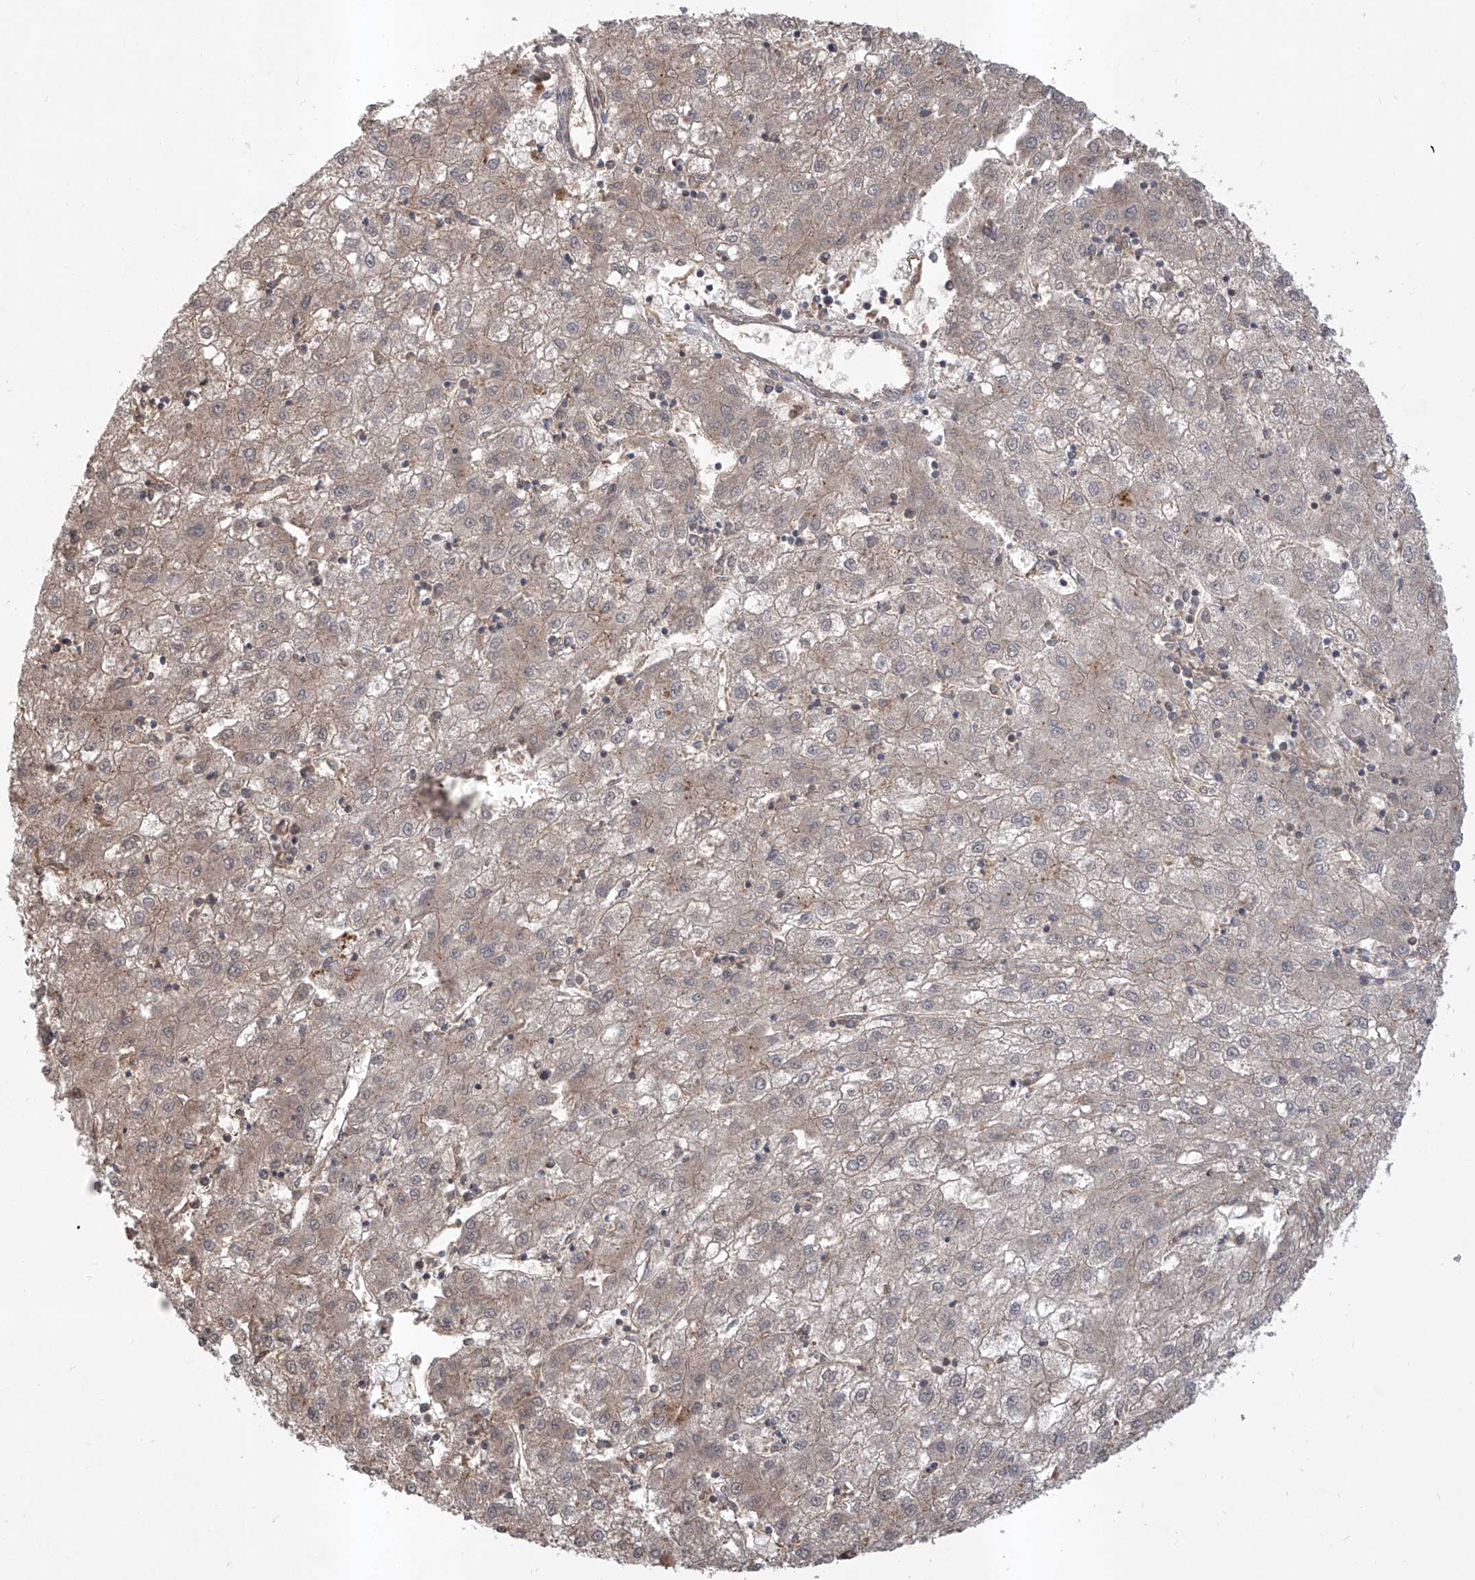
{"staining": {"intensity": "weak", "quantity": "<25%", "location": "cytoplasmic/membranous"}, "tissue": "liver cancer", "cell_type": "Tumor cells", "image_type": "cancer", "snomed": [{"axis": "morphology", "description": "Carcinoma, Hepatocellular, NOS"}, {"axis": "topography", "description": "Liver"}], "caption": "Liver cancer was stained to show a protein in brown. There is no significant staining in tumor cells.", "gene": "HOXC8", "patient": {"sex": "male", "age": 72}}